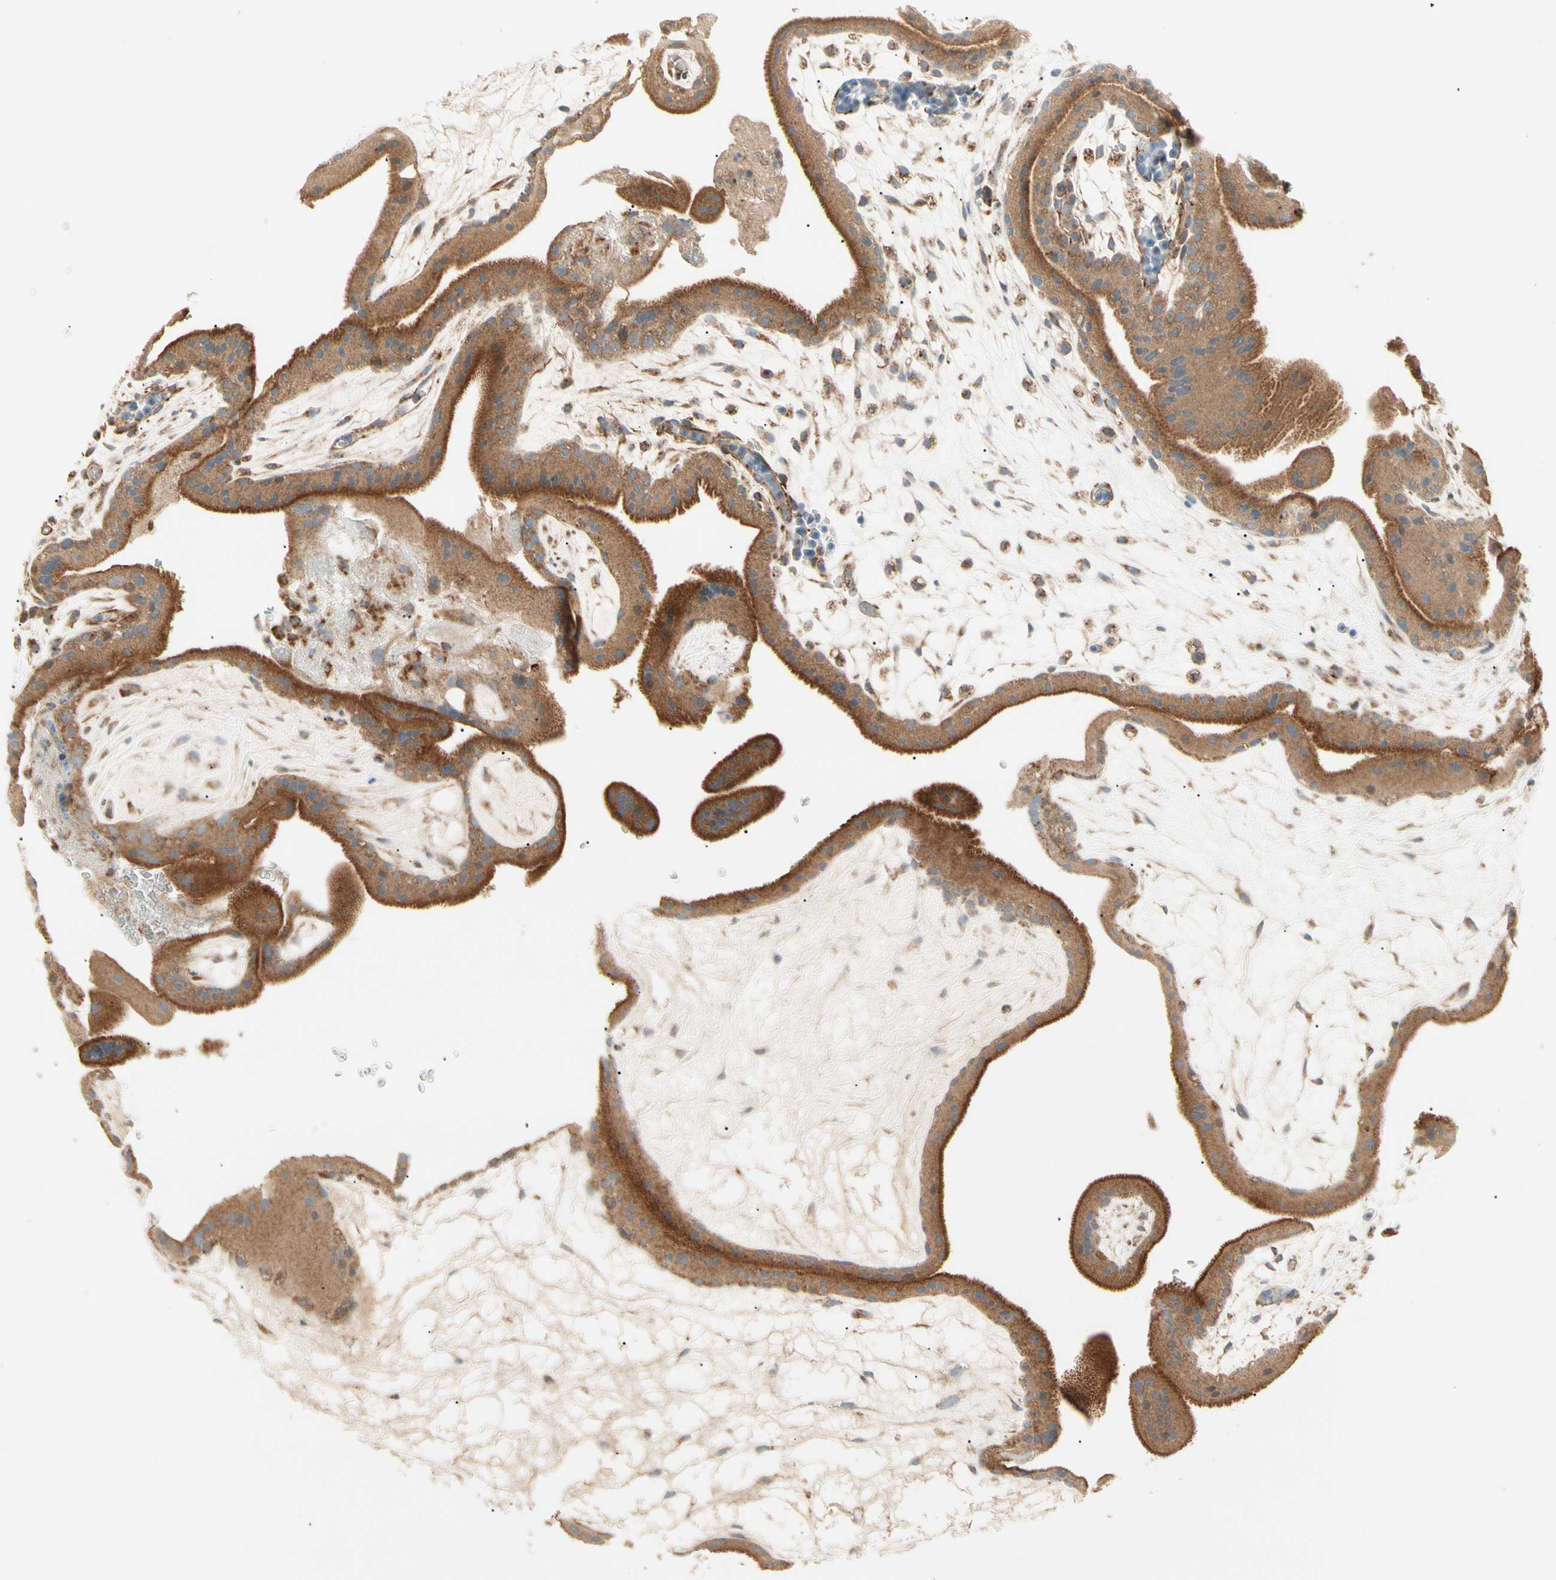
{"staining": {"intensity": "strong", "quantity": ">75%", "location": "cytoplasmic/membranous"}, "tissue": "placenta", "cell_type": "Trophoblastic cells", "image_type": "normal", "snomed": [{"axis": "morphology", "description": "Normal tissue, NOS"}, {"axis": "topography", "description": "Placenta"}], "caption": "Protein staining of unremarkable placenta demonstrates strong cytoplasmic/membranous positivity in about >75% of trophoblastic cells.", "gene": "TBC1D10A", "patient": {"sex": "female", "age": 19}}